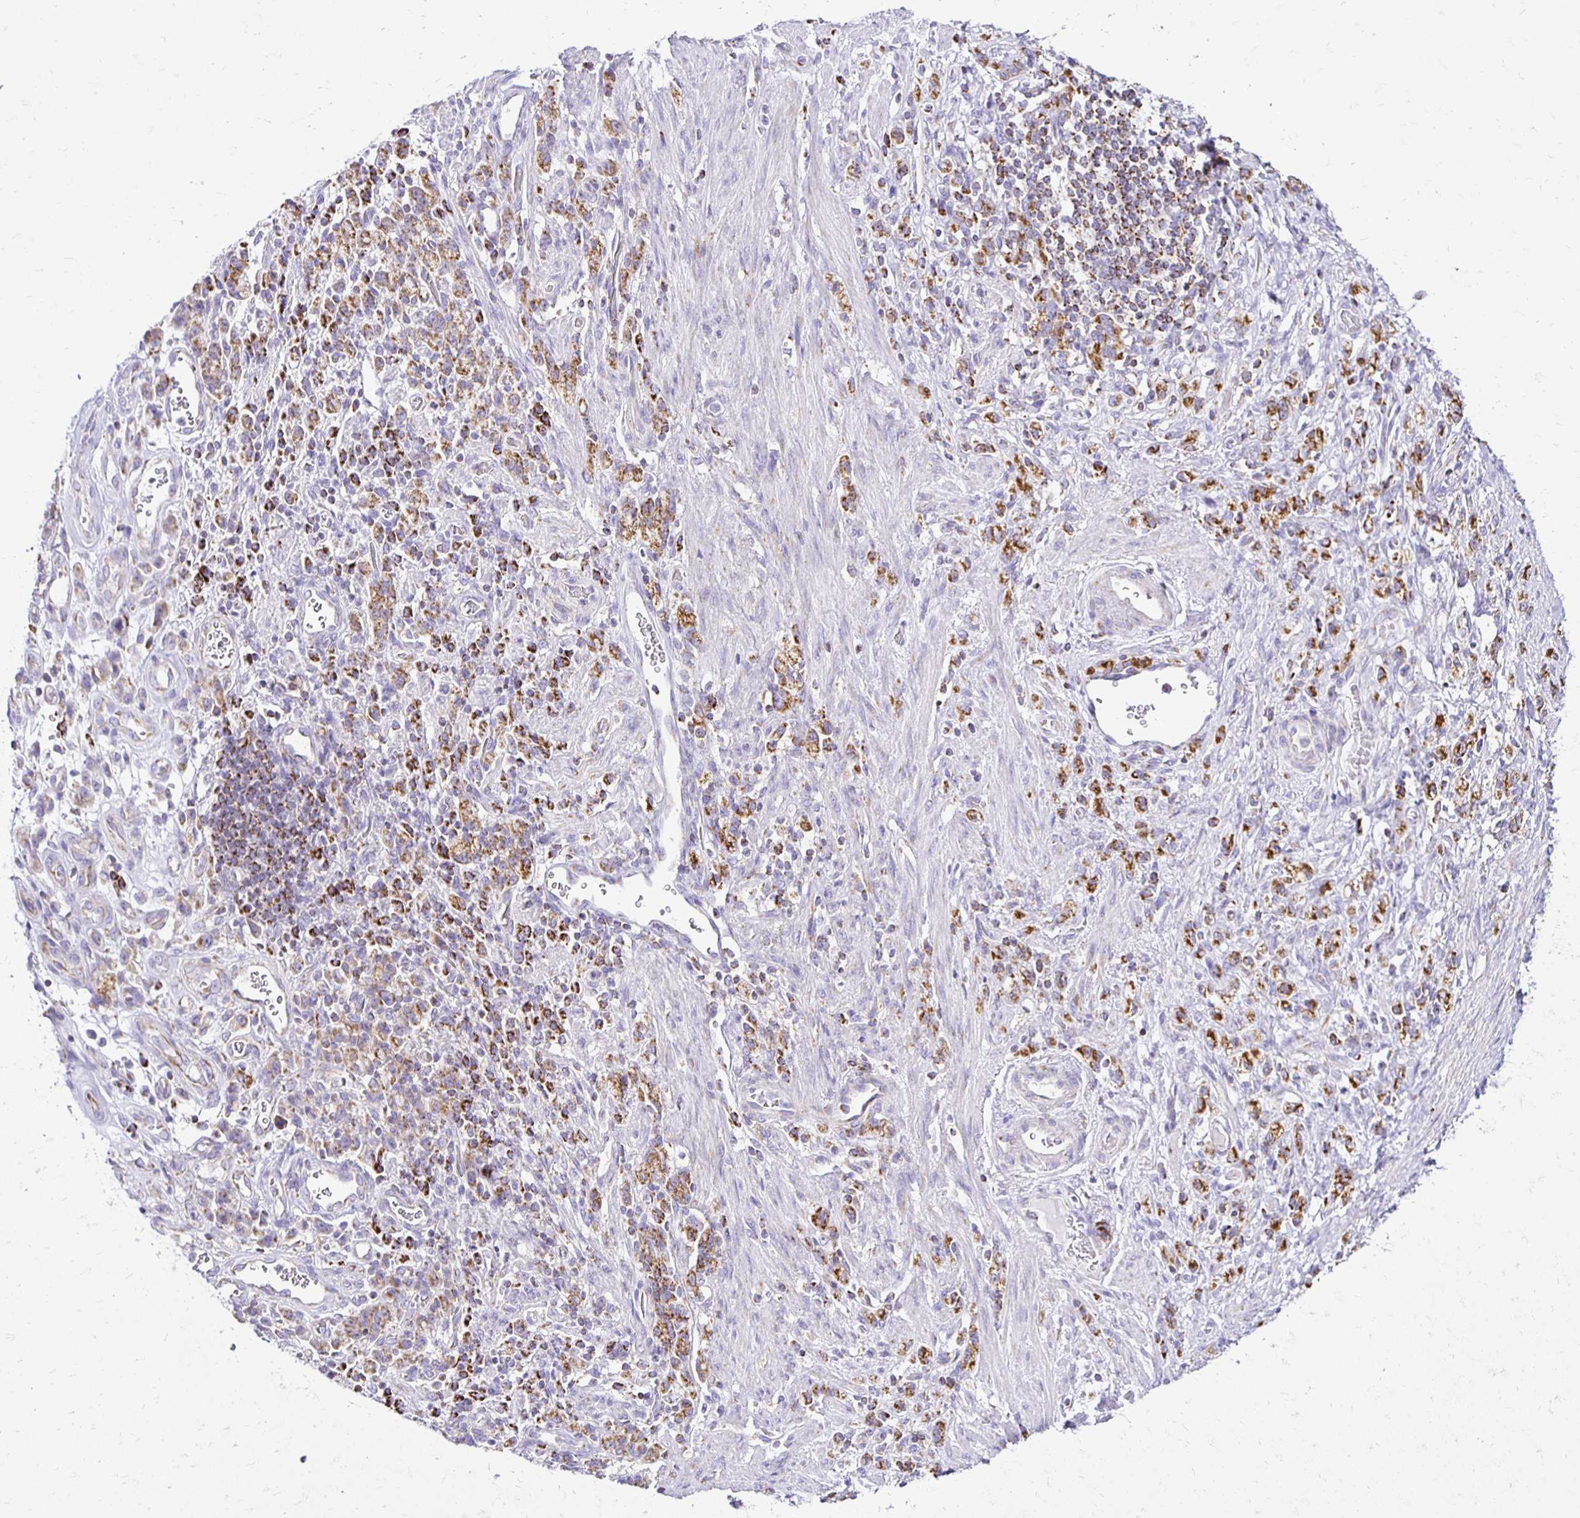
{"staining": {"intensity": "moderate", "quantity": ">75%", "location": "cytoplasmic/membranous"}, "tissue": "stomach cancer", "cell_type": "Tumor cells", "image_type": "cancer", "snomed": [{"axis": "morphology", "description": "Adenocarcinoma, NOS"}, {"axis": "topography", "description": "Stomach"}], "caption": "High-power microscopy captured an immunohistochemistry (IHC) micrograph of adenocarcinoma (stomach), revealing moderate cytoplasmic/membranous expression in approximately >75% of tumor cells.", "gene": "PLAAT2", "patient": {"sex": "male", "age": 77}}